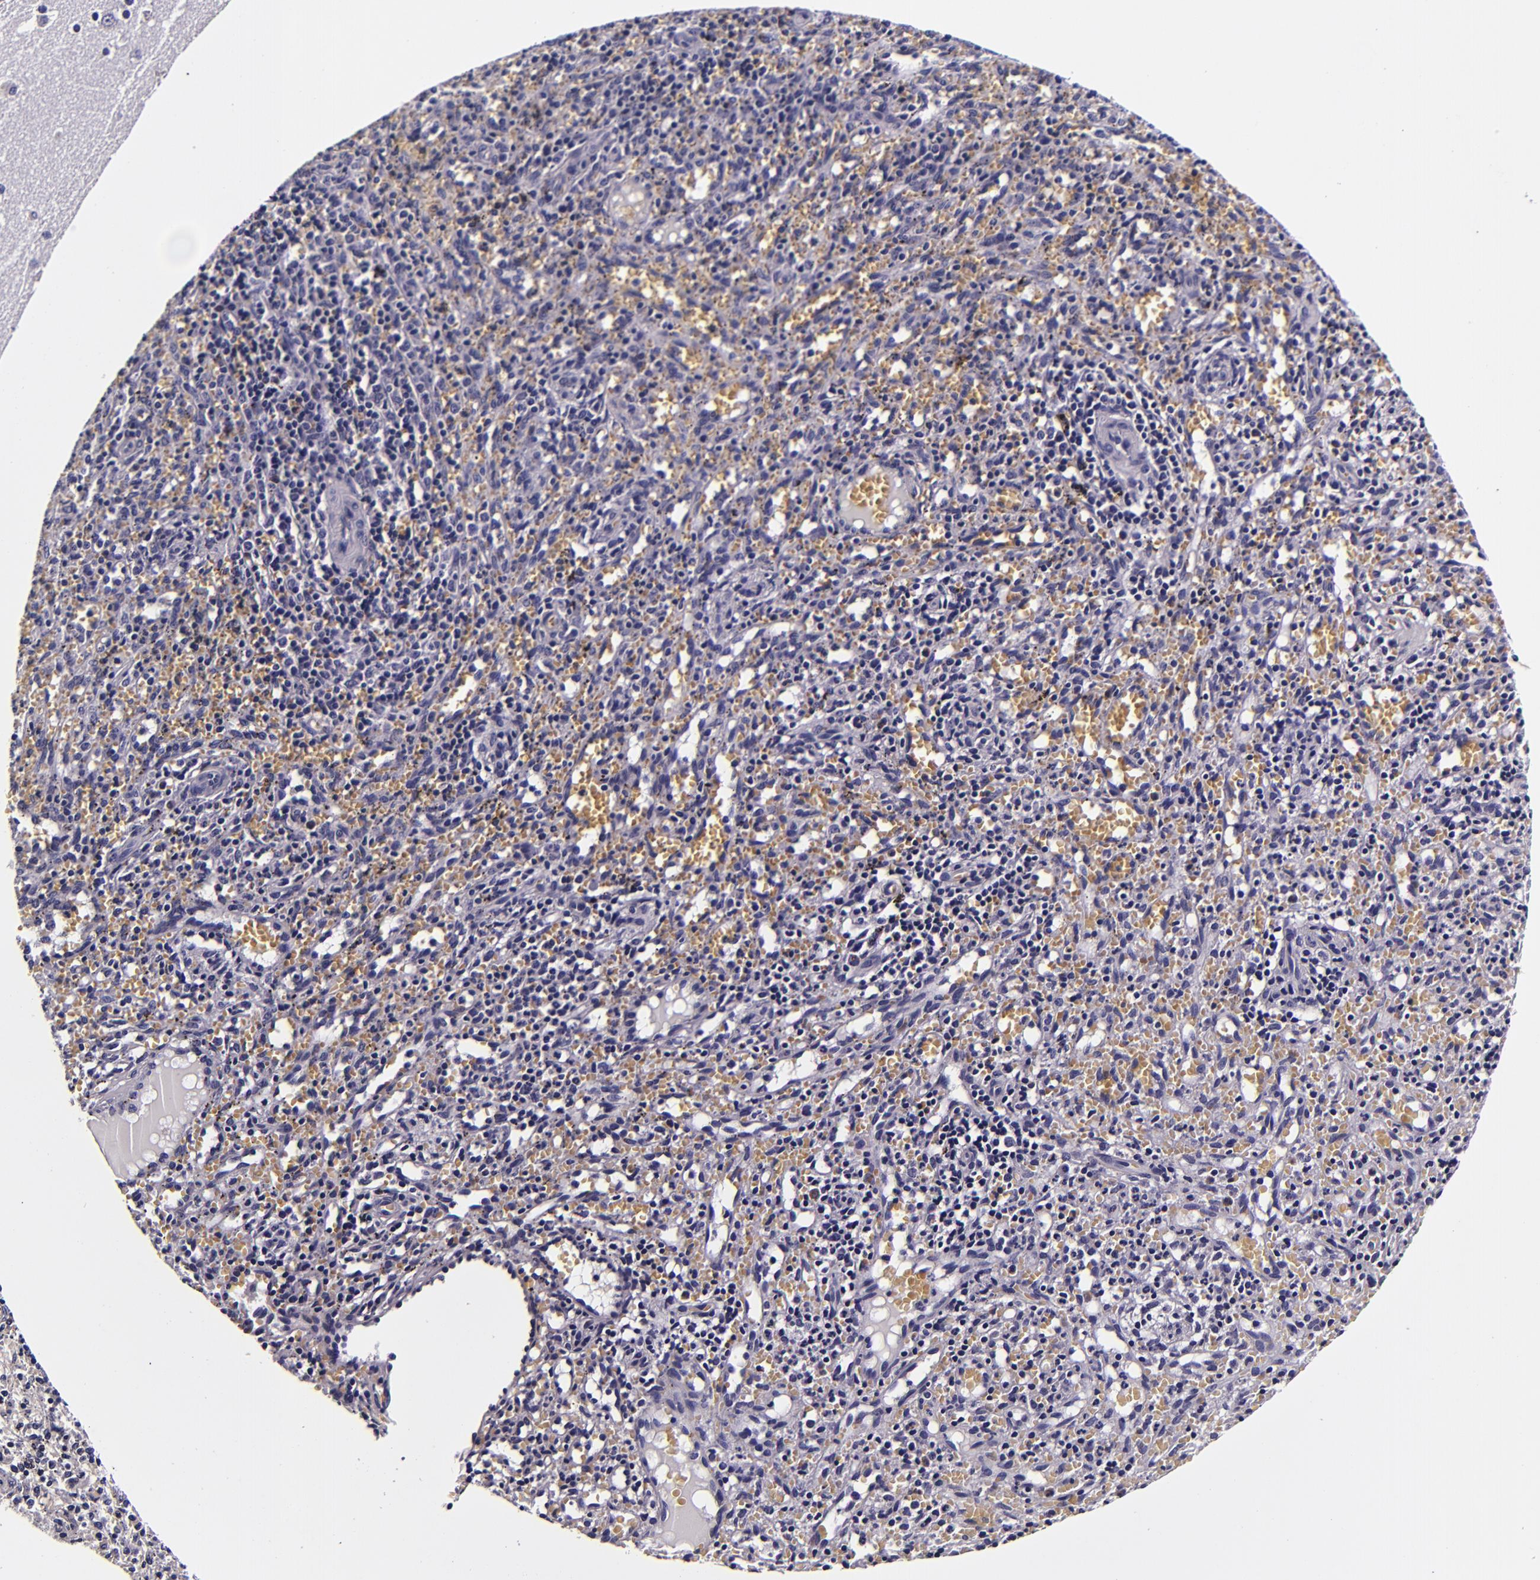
{"staining": {"intensity": "negative", "quantity": "none", "location": "none"}, "tissue": "spleen", "cell_type": "Cells in red pulp", "image_type": "normal", "snomed": [{"axis": "morphology", "description": "Normal tissue, NOS"}, {"axis": "topography", "description": "Spleen"}], "caption": "Cells in red pulp are negative for protein expression in benign human spleen. (DAB IHC with hematoxylin counter stain).", "gene": "FBN1", "patient": {"sex": "female", "age": 10}}